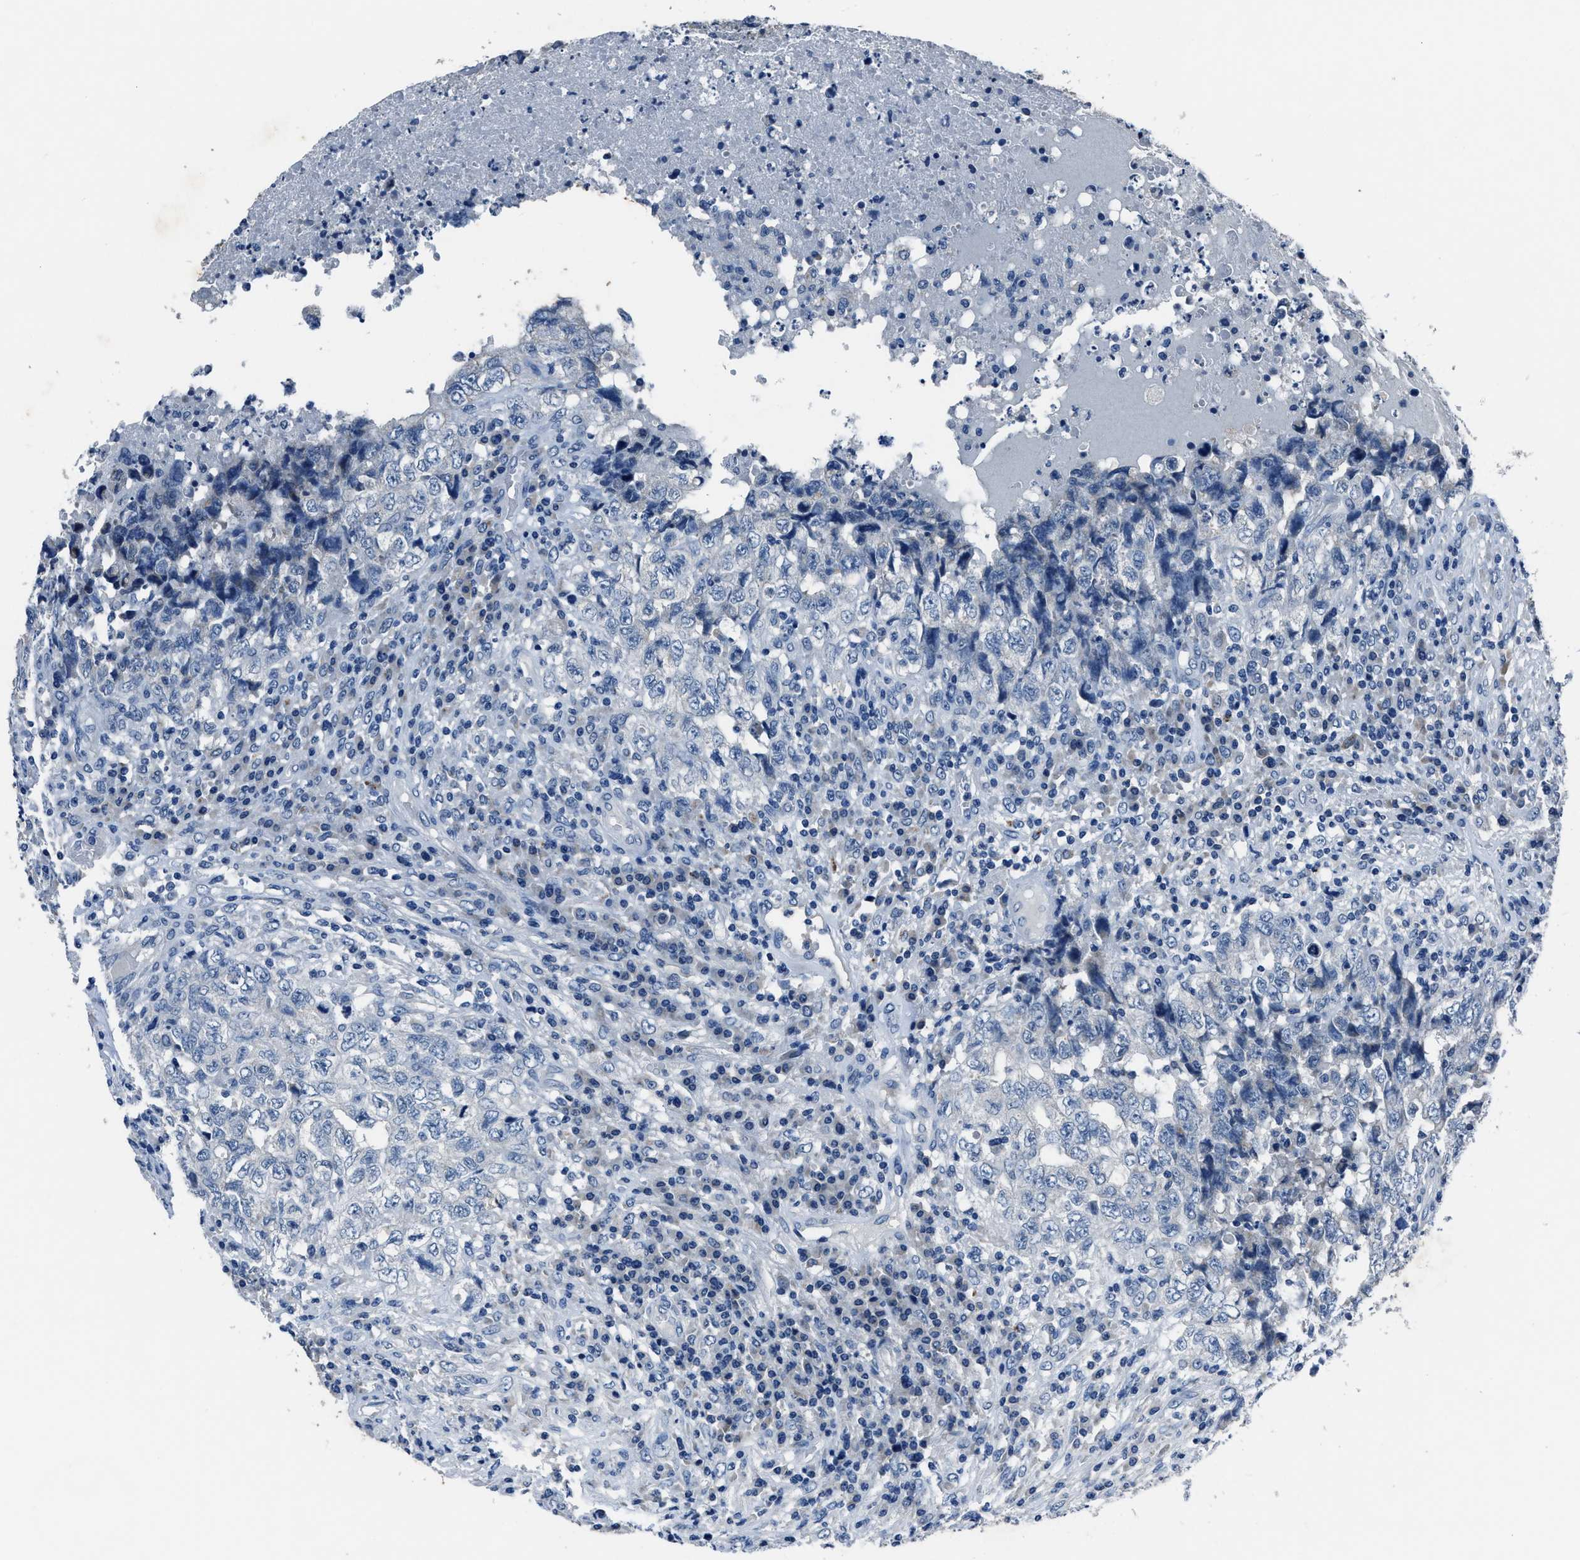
{"staining": {"intensity": "negative", "quantity": "none", "location": "none"}, "tissue": "testis cancer", "cell_type": "Tumor cells", "image_type": "cancer", "snomed": [{"axis": "morphology", "description": "Necrosis, NOS"}, {"axis": "morphology", "description": "Carcinoma, Embryonal, NOS"}, {"axis": "topography", "description": "Testis"}], "caption": "Tumor cells are negative for protein expression in human testis embryonal carcinoma. Nuclei are stained in blue.", "gene": "ADAM2", "patient": {"sex": "male", "age": 19}}